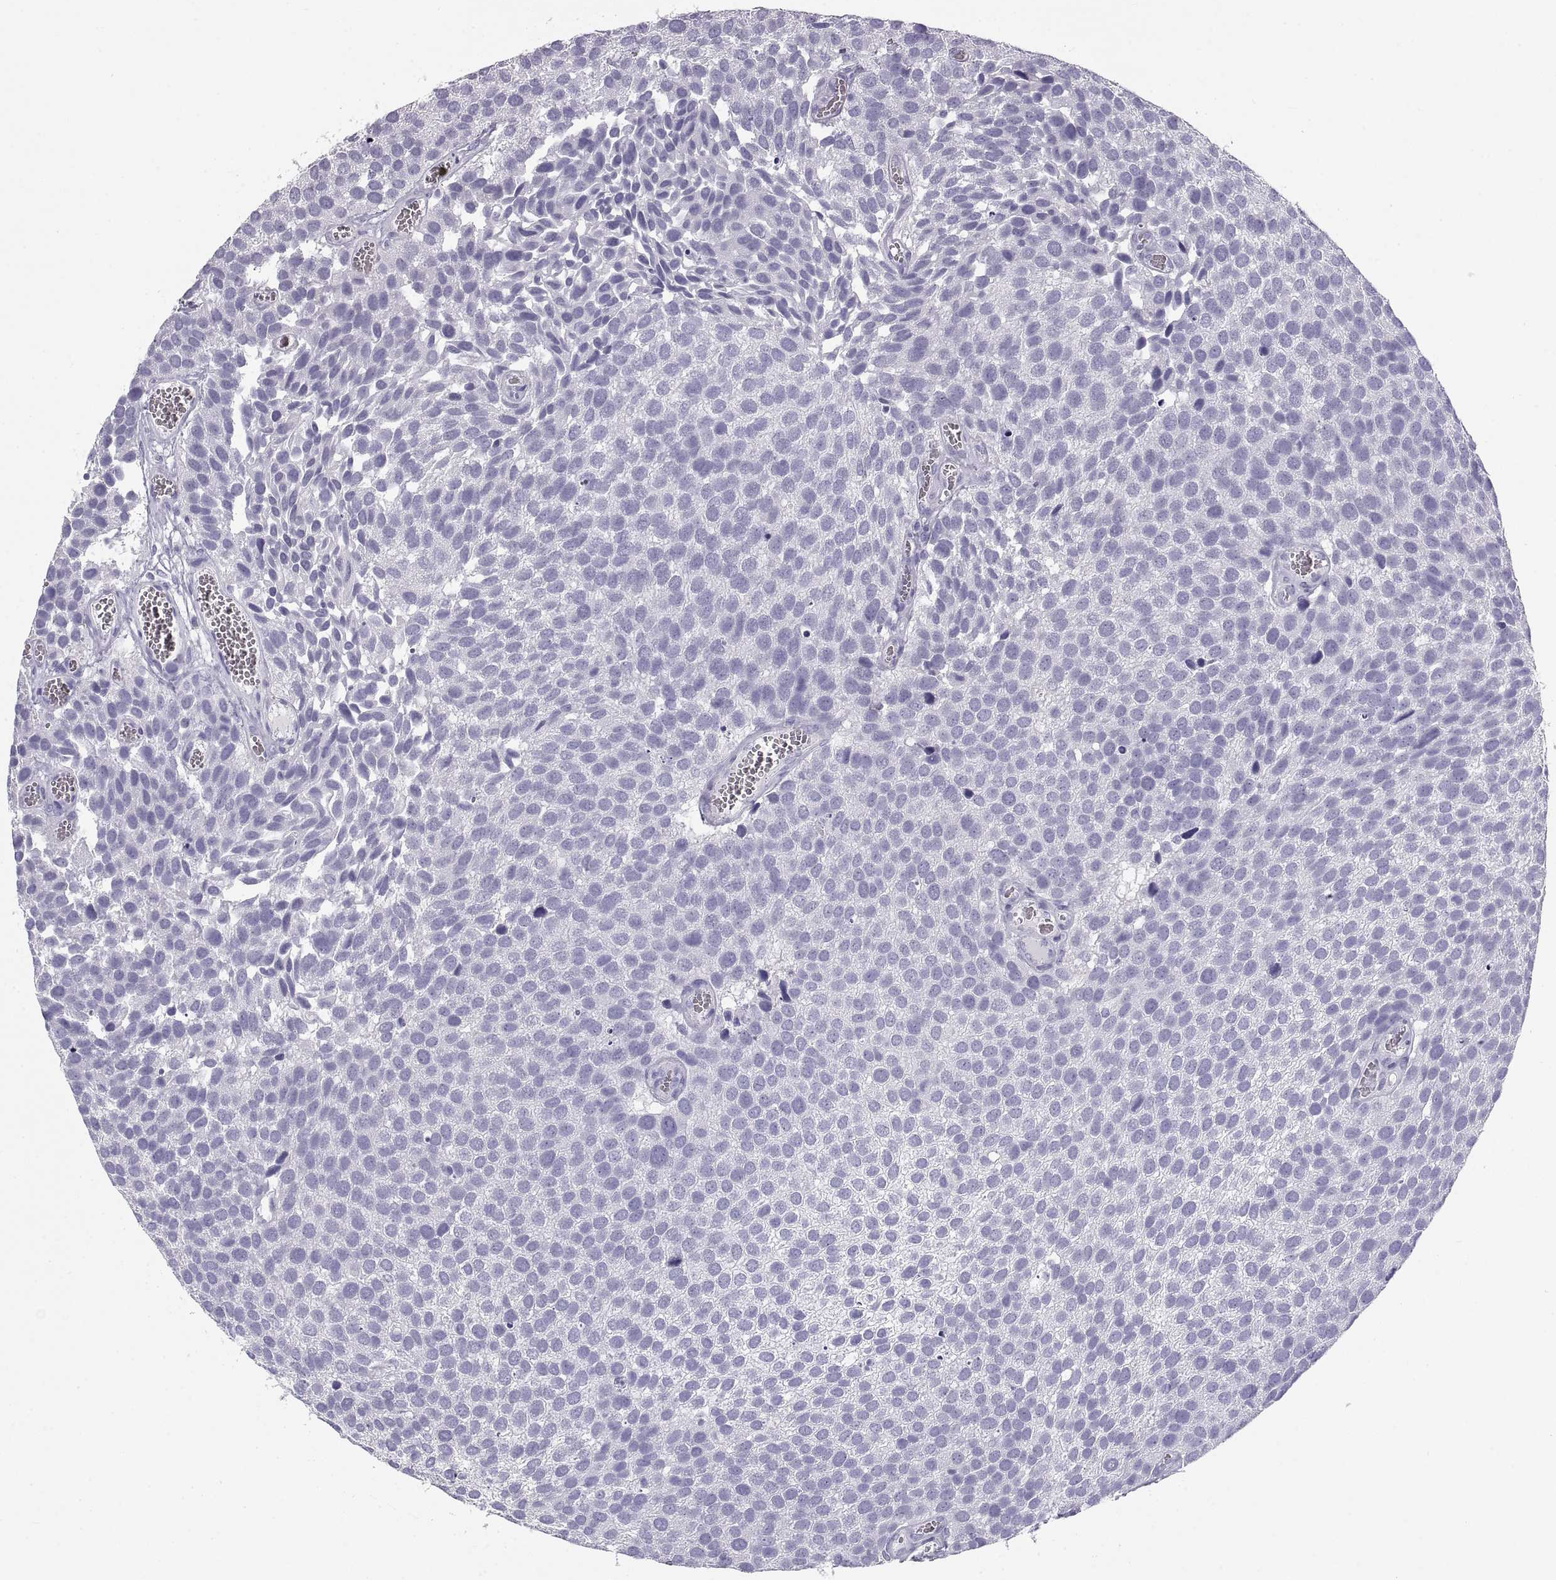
{"staining": {"intensity": "negative", "quantity": "none", "location": "none"}, "tissue": "urothelial cancer", "cell_type": "Tumor cells", "image_type": "cancer", "snomed": [{"axis": "morphology", "description": "Urothelial carcinoma, Low grade"}, {"axis": "topography", "description": "Urinary bladder"}], "caption": "A micrograph of low-grade urothelial carcinoma stained for a protein reveals no brown staining in tumor cells.", "gene": "RLBP1", "patient": {"sex": "female", "age": 69}}